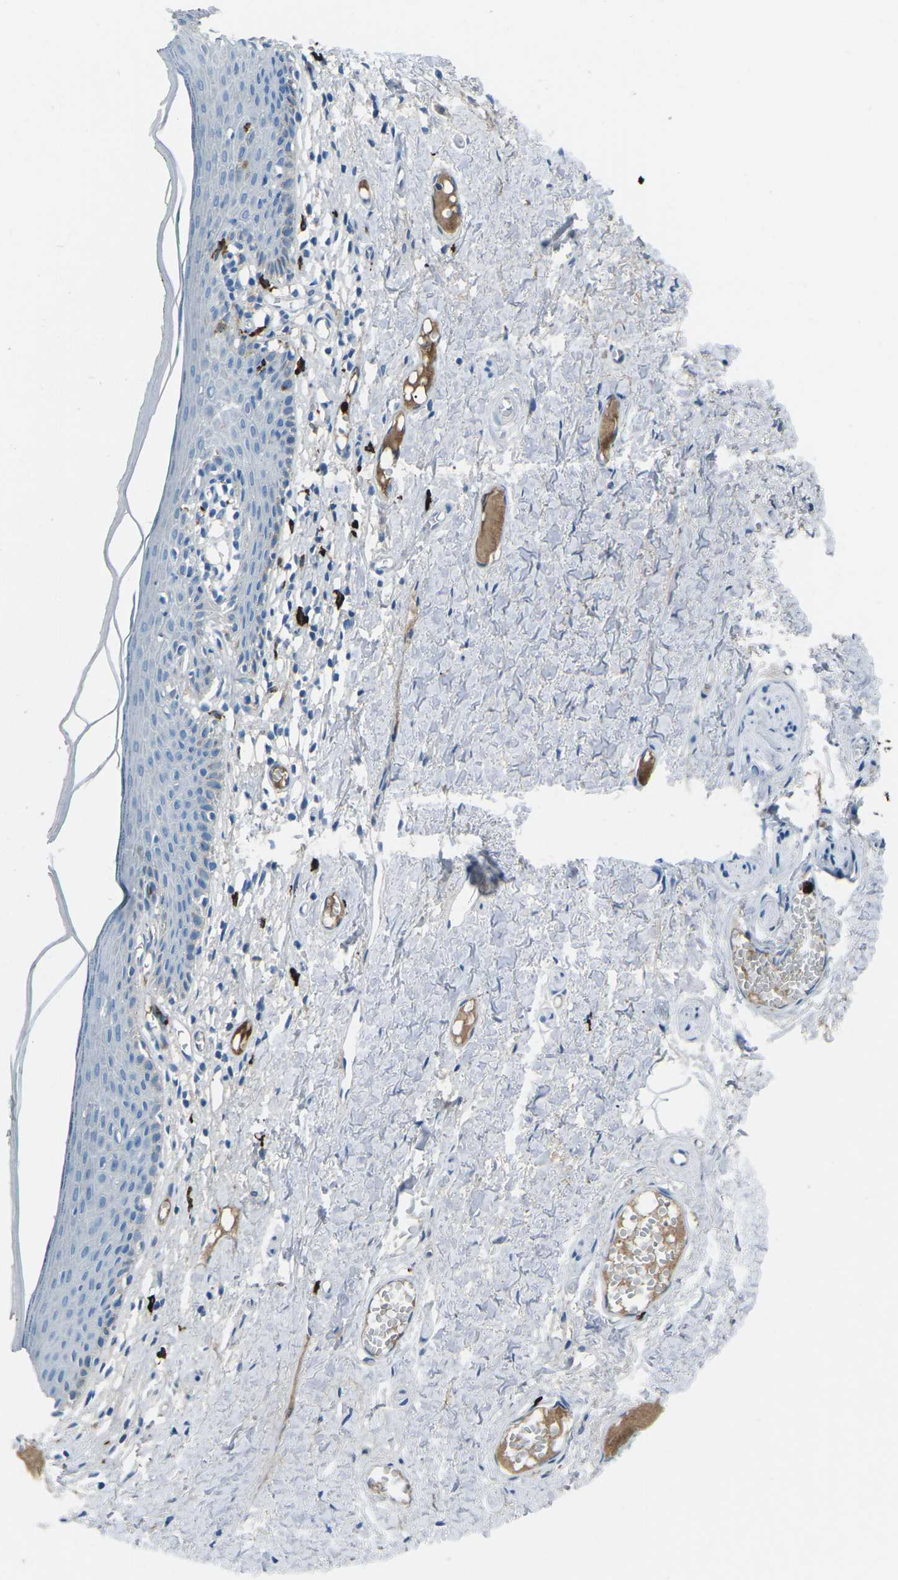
{"staining": {"intensity": "negative", "quantity": "none", "location": "none"}, "tissue": "skin", "cell_type": "Epidermal cells", "image_type": "normal", "snomed": [{"axis": "morphology", "description": "Normal tissue, NOS"}, {"axis": "topography", "description": "Adipose tissue"}, {"axis": "topography", "description": "Vascular tissue"}, {"axis": "topography", "description": "Anal"}, {"axis": "topography", "description": "Peripheral nerve tissue"}], "caption": "IHC of normal human skin displays no expression in epidermal cells.", "gene": "FCN1", "patient": {"sex": "female", "age": 54}}